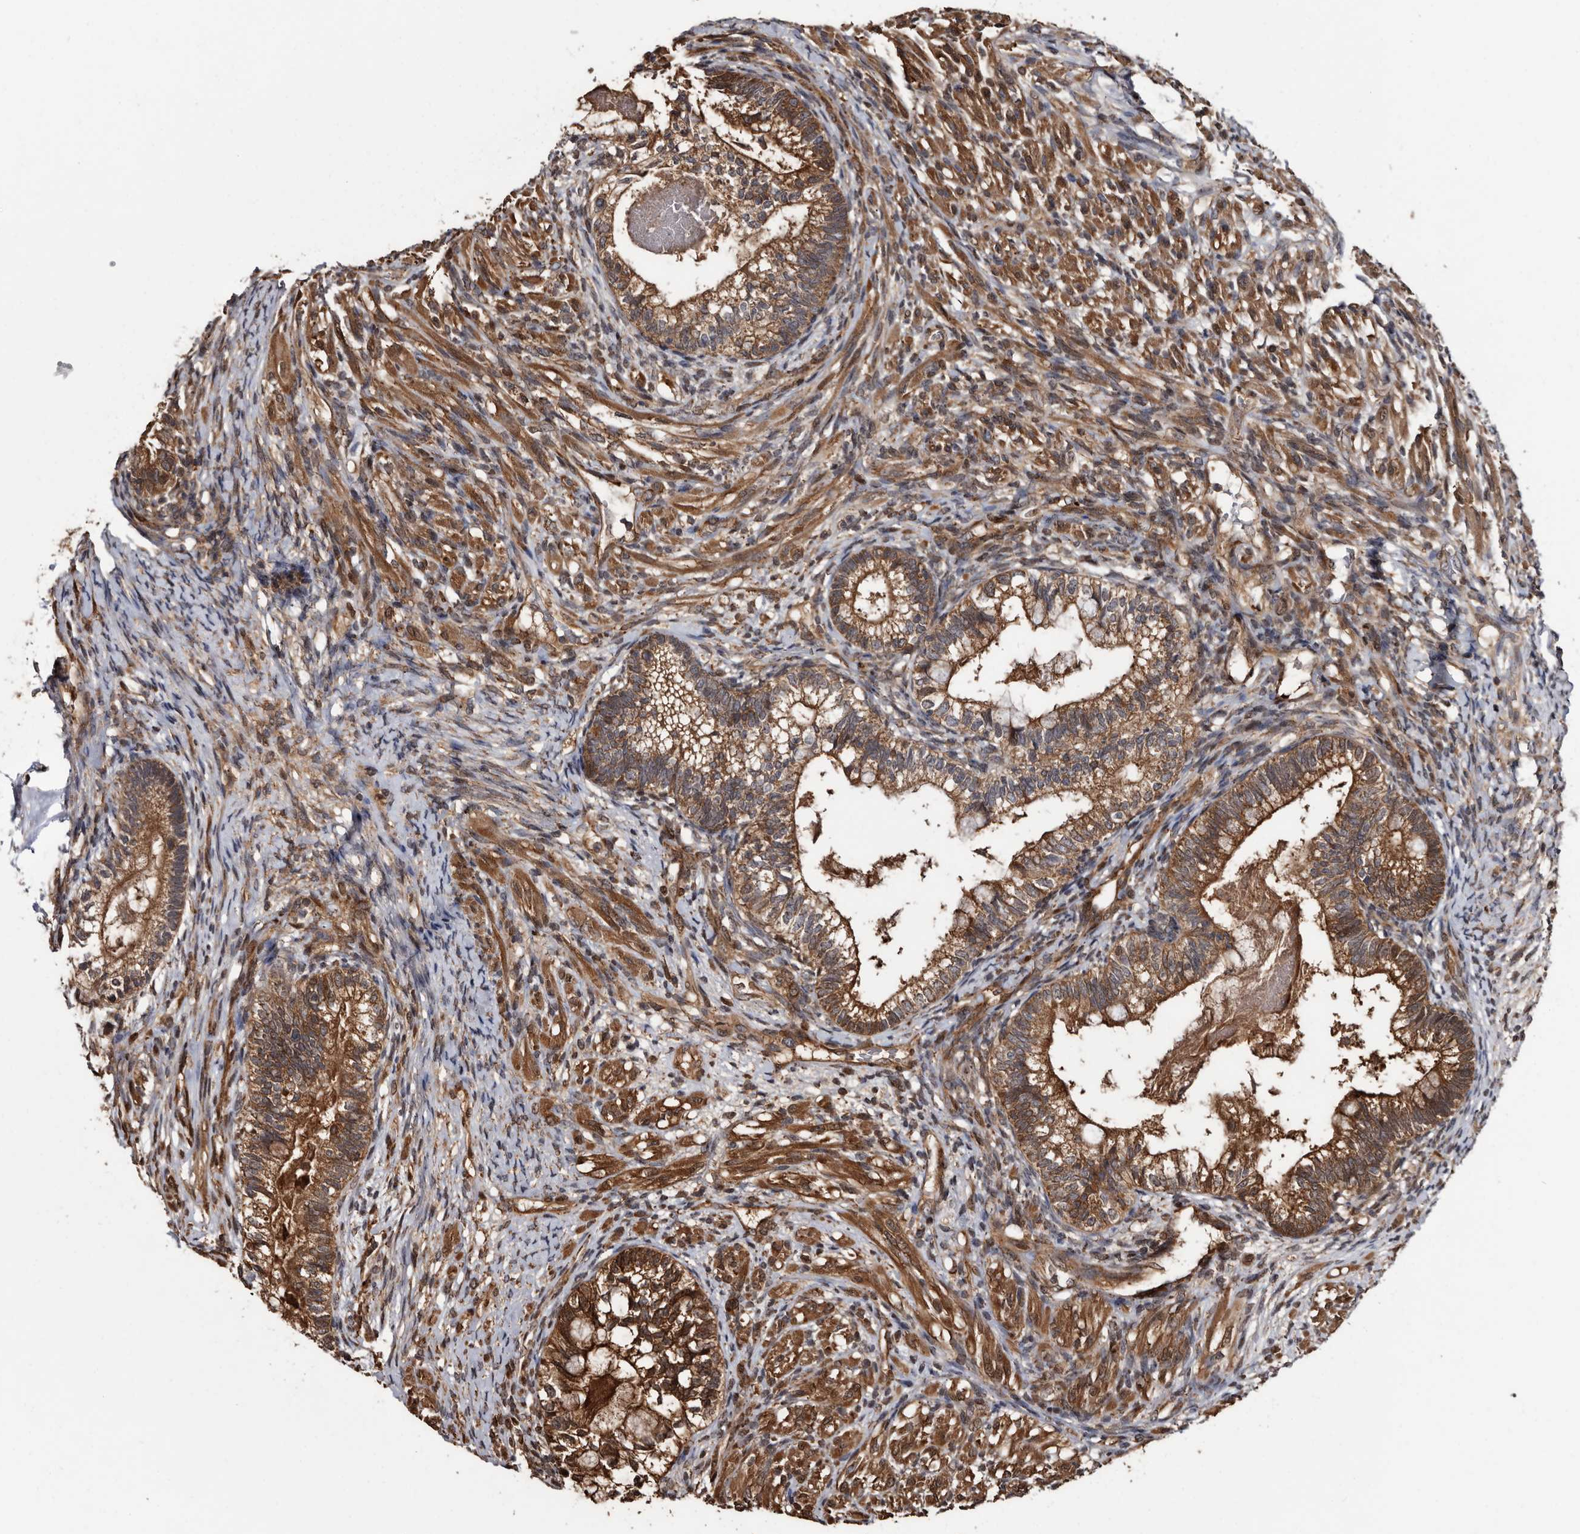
{"staining": {"intensity": "strong", "quantity": ">75%", "location": "cytoplasmic/membranous"}, "tissue": "testis cancer", "cell_type": "Tumor cells", "image_type": "cancer", "snomed": [{"axis": "morphology", "description": "Seminoma, NOS"}, {"axis": "morphology", "description": "Carcinoma, Embryonal, NOS"}, {"axis": "topography", "description": "Testis"}], "caption": "Human testis cancer stained with a brown dye reveals strong cytoplasmic/membranous positive expression in about >75% of tumor cells.", "gene": "TTI2", "patient": {"sex": "male", "age": 28}}